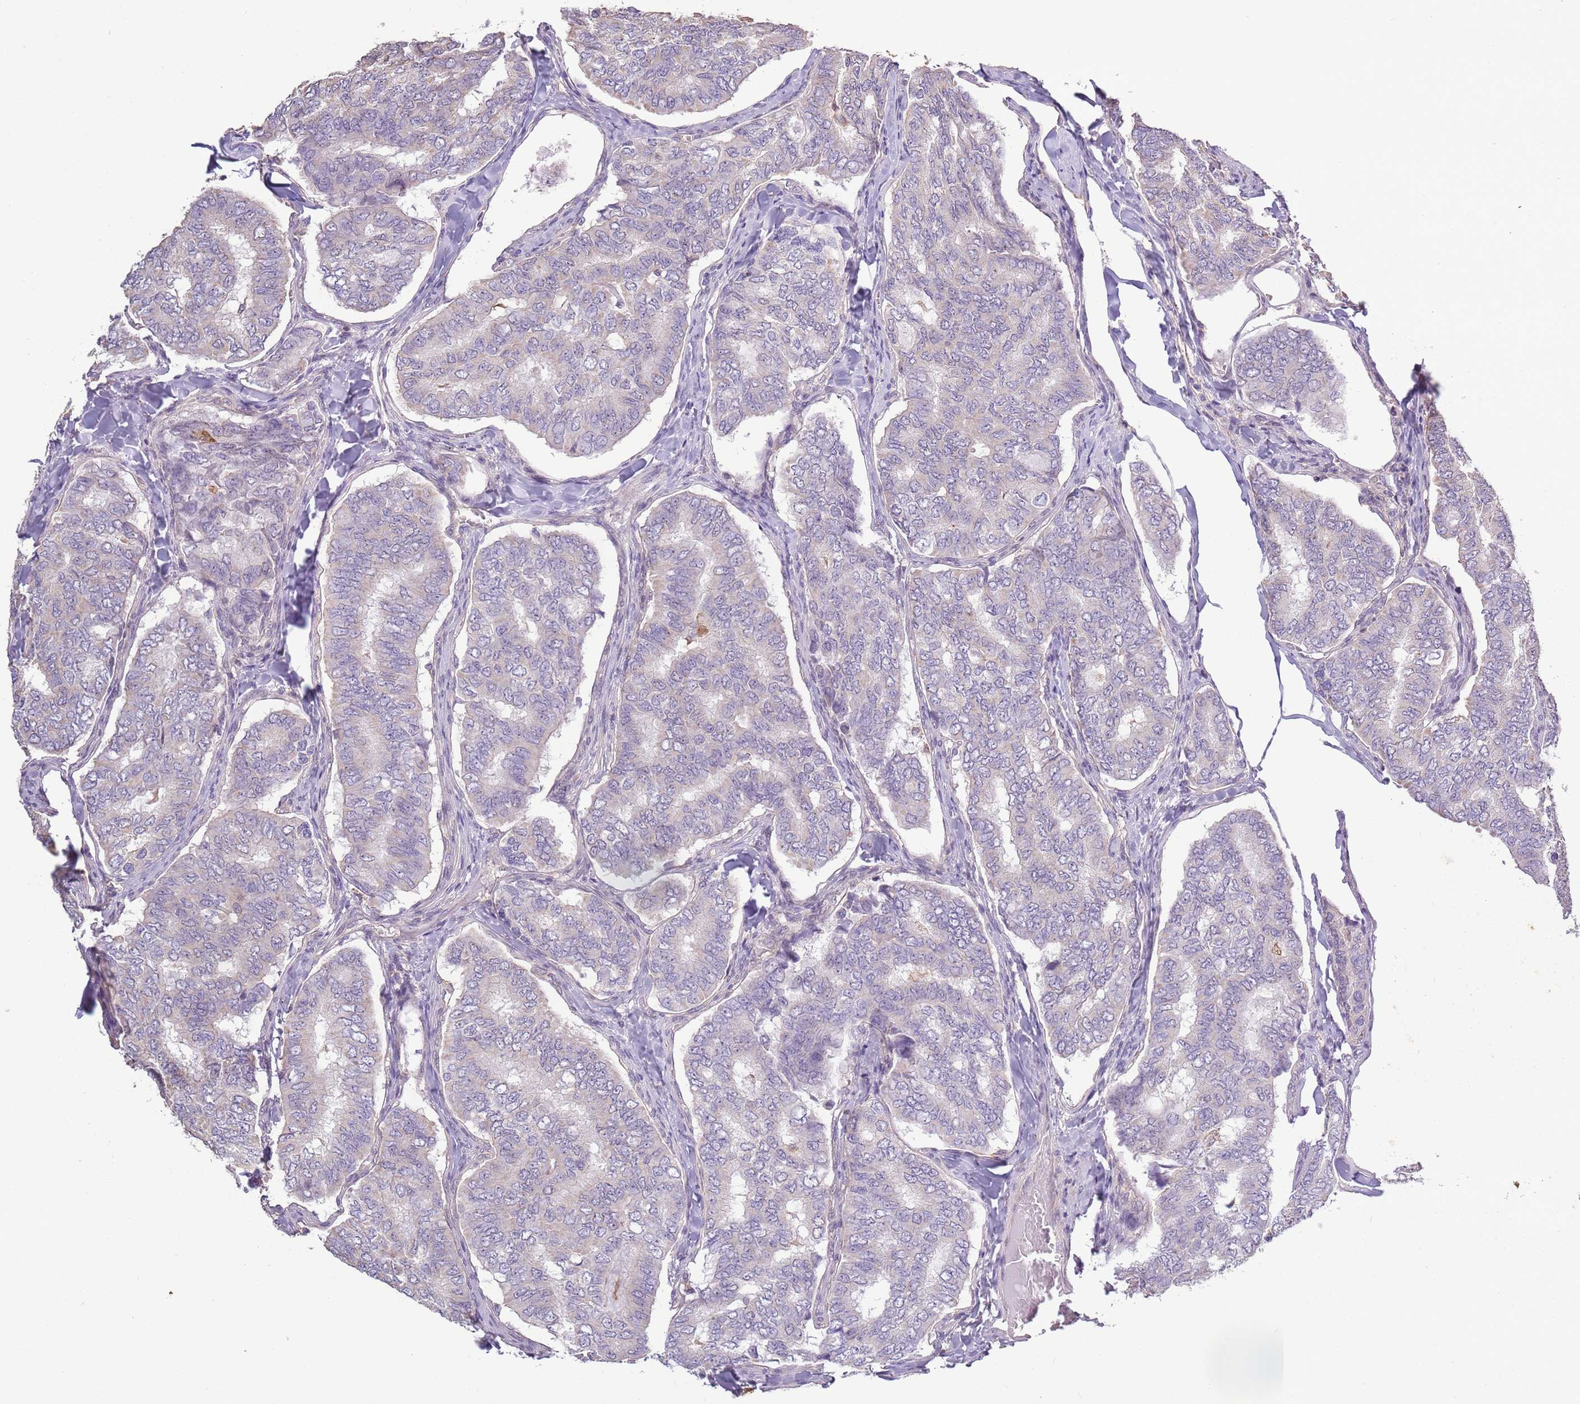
{"staining": {"intensity": "negative", "quantity": "none", "location": "none"}, "tissue": "thyroid cancer", "cell_type": "Tumor cells", "image_type": "cancer", "snomed": [{"axis": "morphology", "description": "Papillary adenocarcinoma, NOS"}, {"axis": "topography", "description": "Thyroid gland"}], "caption": "Immunohistochemical staining of thyroid cancer reveals no significant expression in tumor cells.", "gene": "CAPN9", "patient": {"sex": "female", "age": 35}}